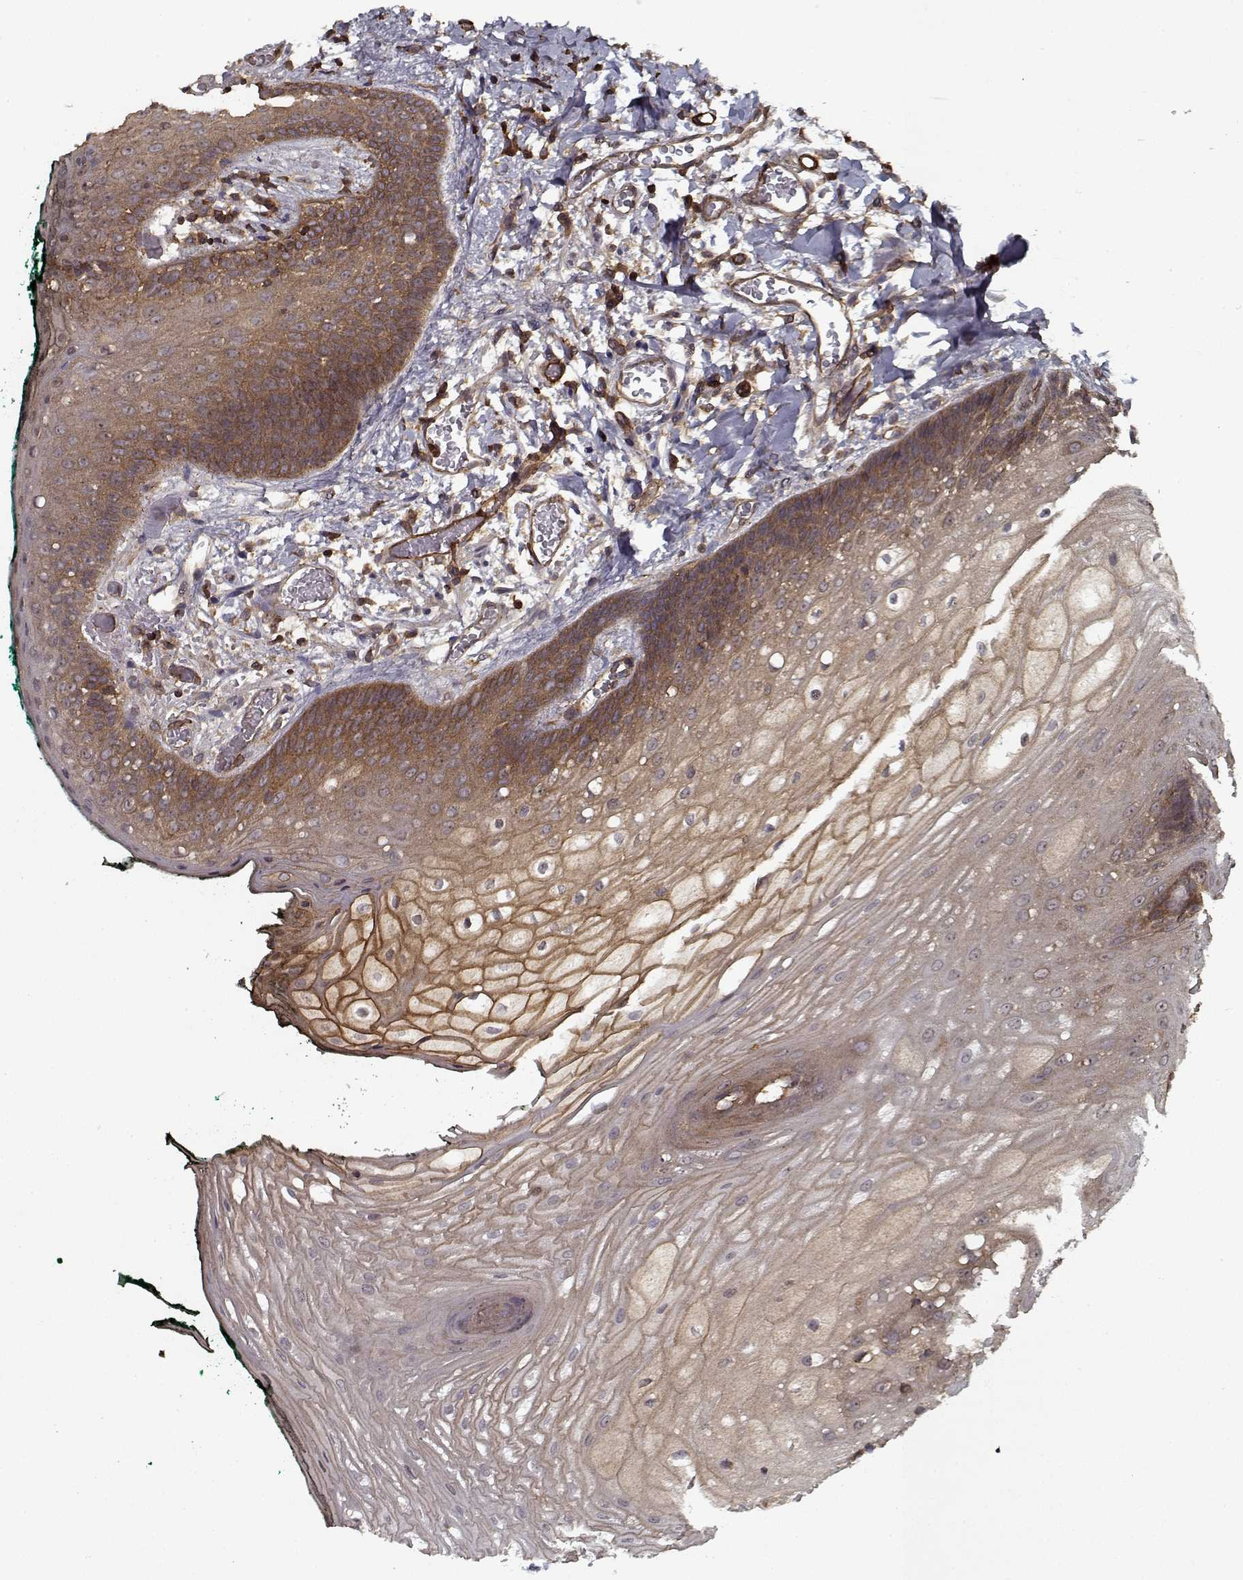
{"staining": {"intensity": "moderate", "quantity": ">75%", "location": "cytoplasmic/membranous"}, "tissue": "oral mucosa", "cell_type": "Squamous epithelial cells", "image_type": "normal", "snomed": [{"axis": "morphology", "description": "Normal tissue, NOS"}, {"axis": "topography", "description": "Oral tissue"}, {"axis": "topography", "description": "Head-Neck"}], "caption": "A brown stain highlights moderate cytoplasmic/membranous expression of a protein in squamous epithelial cells of unremarkable human oral mucosa. (Stains: DAB in brown, nuclei in blue, Microscopy: brightfield microscopy at high magnification).", "gene": "PPP1R12A", "patient": {"sex": "female", "age": 68}}